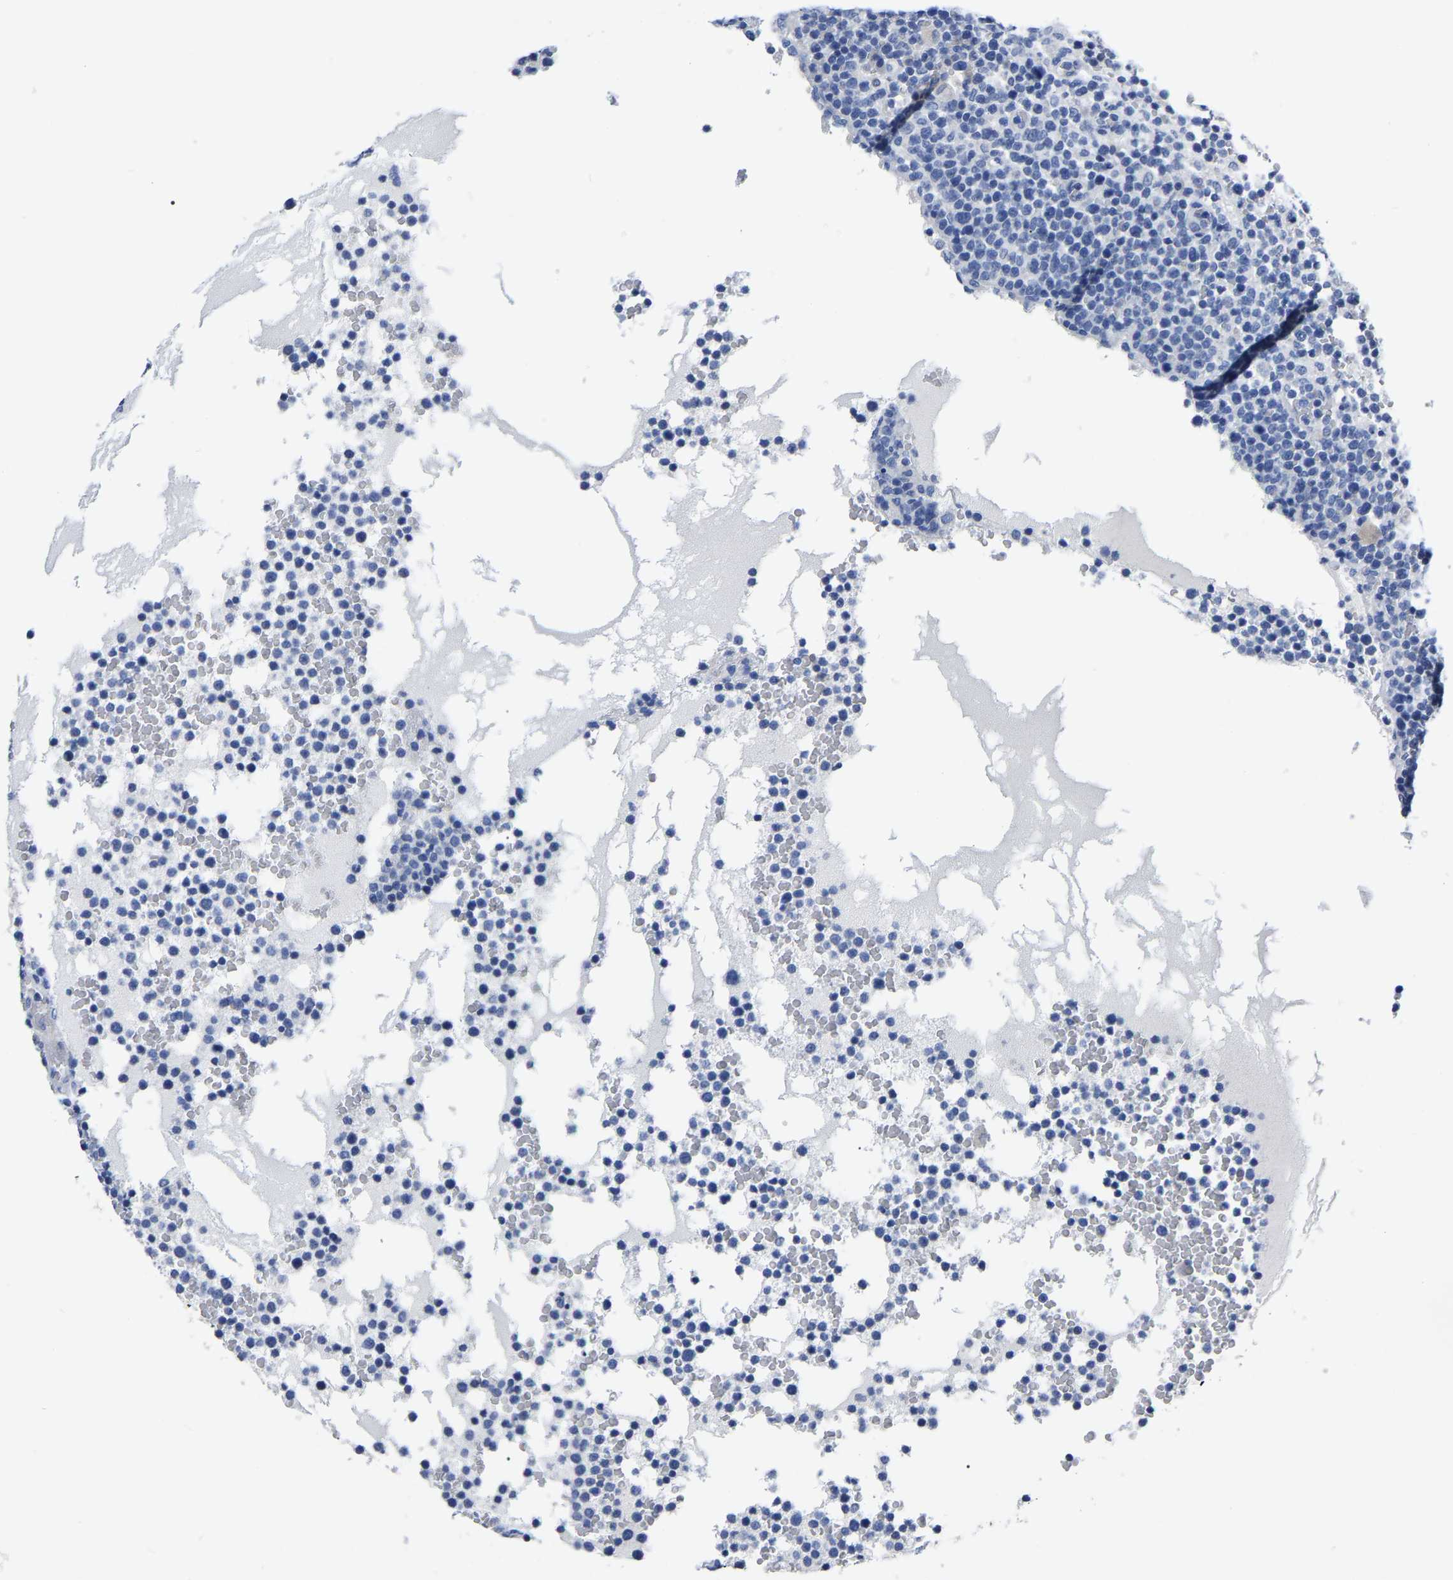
{"staining": {"intensity": "negative", "quantity": "none", "location": "none"}, "tissue": "lymphoma", "cell_type": "Tumor cells", "image_type": "cancer", "snomed": [{"axis": "morphology", "description": "Malignant lymphoma, non-Hodgkin's type, High grade"}, {"axis": "topography", "description": "Lymph node"}], "caption": "Tumor cells show no significant staining in lymphoma.", "gene": "MOV10L1", "patient": {"sex": "male", "age": 61}}